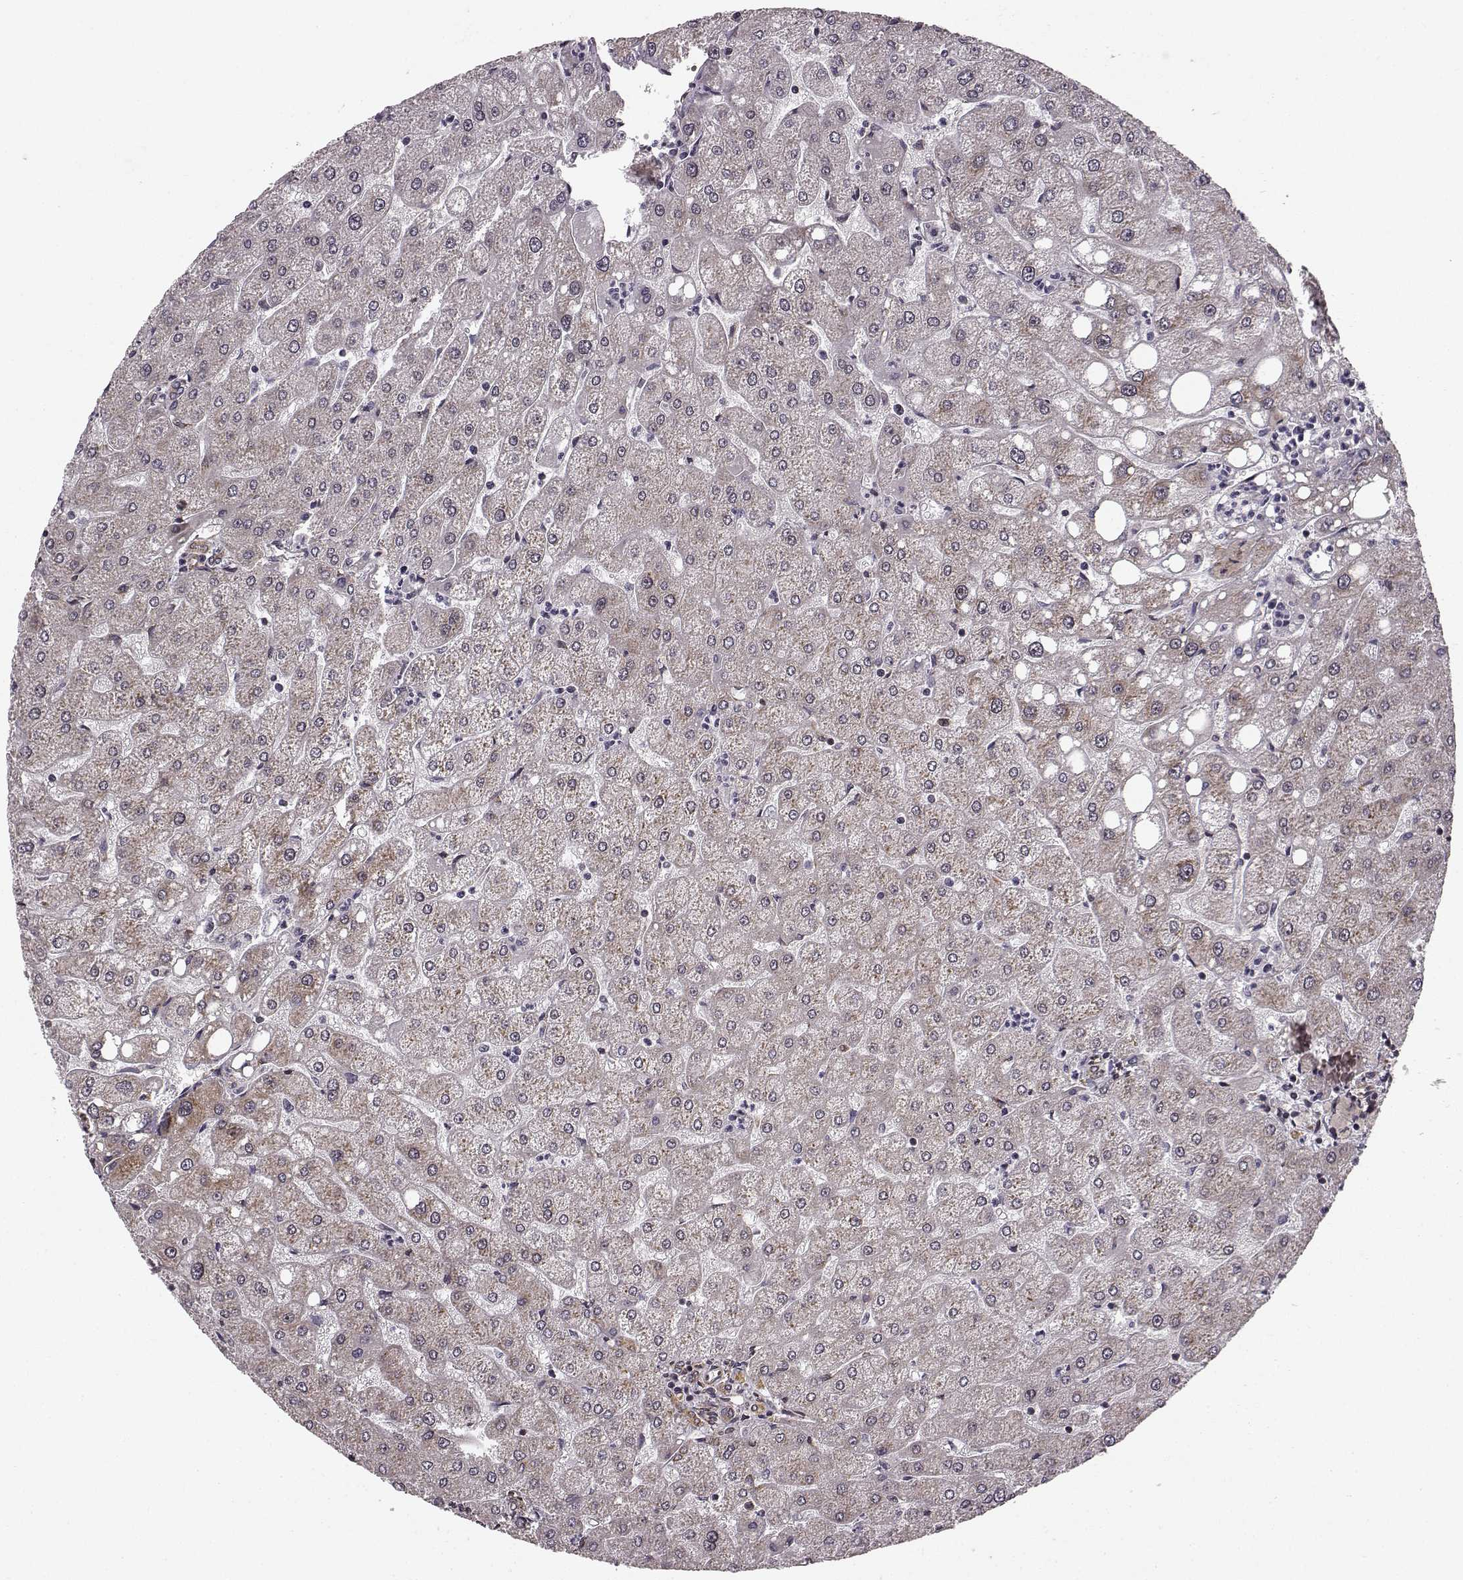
{"staining": {"intensity": "weak", "quantity": ">75%", "location": "cytoplasmic/membranous"}, "tissue": "liver", "cell_type": "Cholangiocytes", "image_type": "normal", "snomed": [{"axis": "morphology", "description": "Normal tissue, NOS"}, {"axis": "topography", "description": "Liver"}], "caption": "DAB (3,3'-diaminobenzidine) immunohistochemical staining of unremarkable liver displays weak cytoplasmic/membranous protein positivity in about >75% of cholangiocytes. (Brightfield microscopy of DAB IHC at high magnification).", "gene": "TMEM14A", "patient": {"sex": "male", "age": 67}}